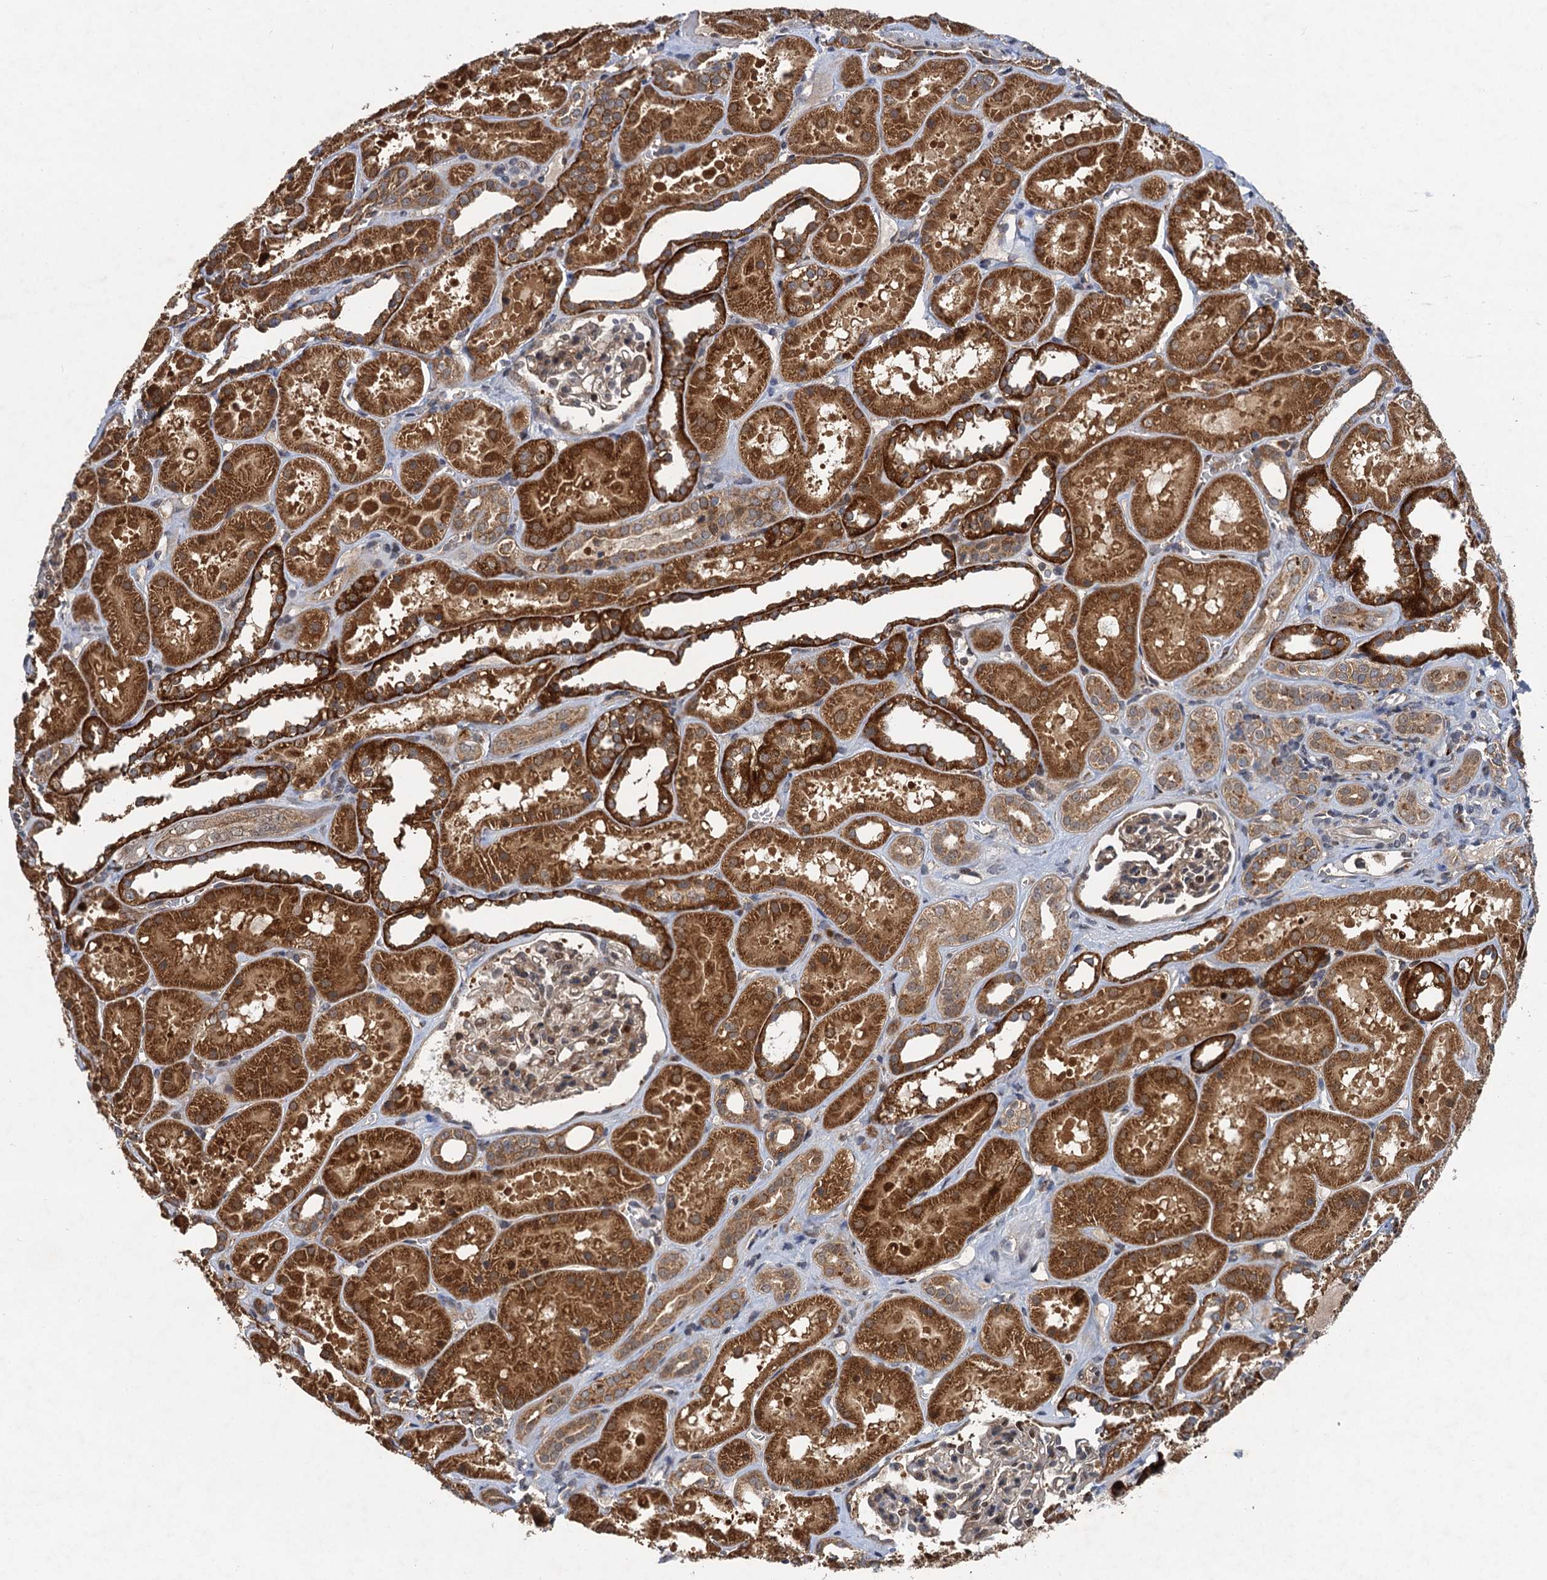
{"staining": {"intensity": "moderate", "quantity": "<25%", "location": "cytoplasmic/membranous"}, "tissue": "kidney", "cell_type": "Cells in glomeruli", "image_type": "normal", "snomed": [{"axis": "morphology", "description": "Normal tissue, NOS"}, {"axis": "topography", "description": "Kidney"}], "caption": "DAB (3,3'-diaminobenzidine) immunohistochemical staining of normal human kidney displays moderate cytoplasmic/membranous protein positivity in about <25% of cells in glomeruli.", "gene": "NLRP10", "patient": {"sex": "female", "age": 41}}